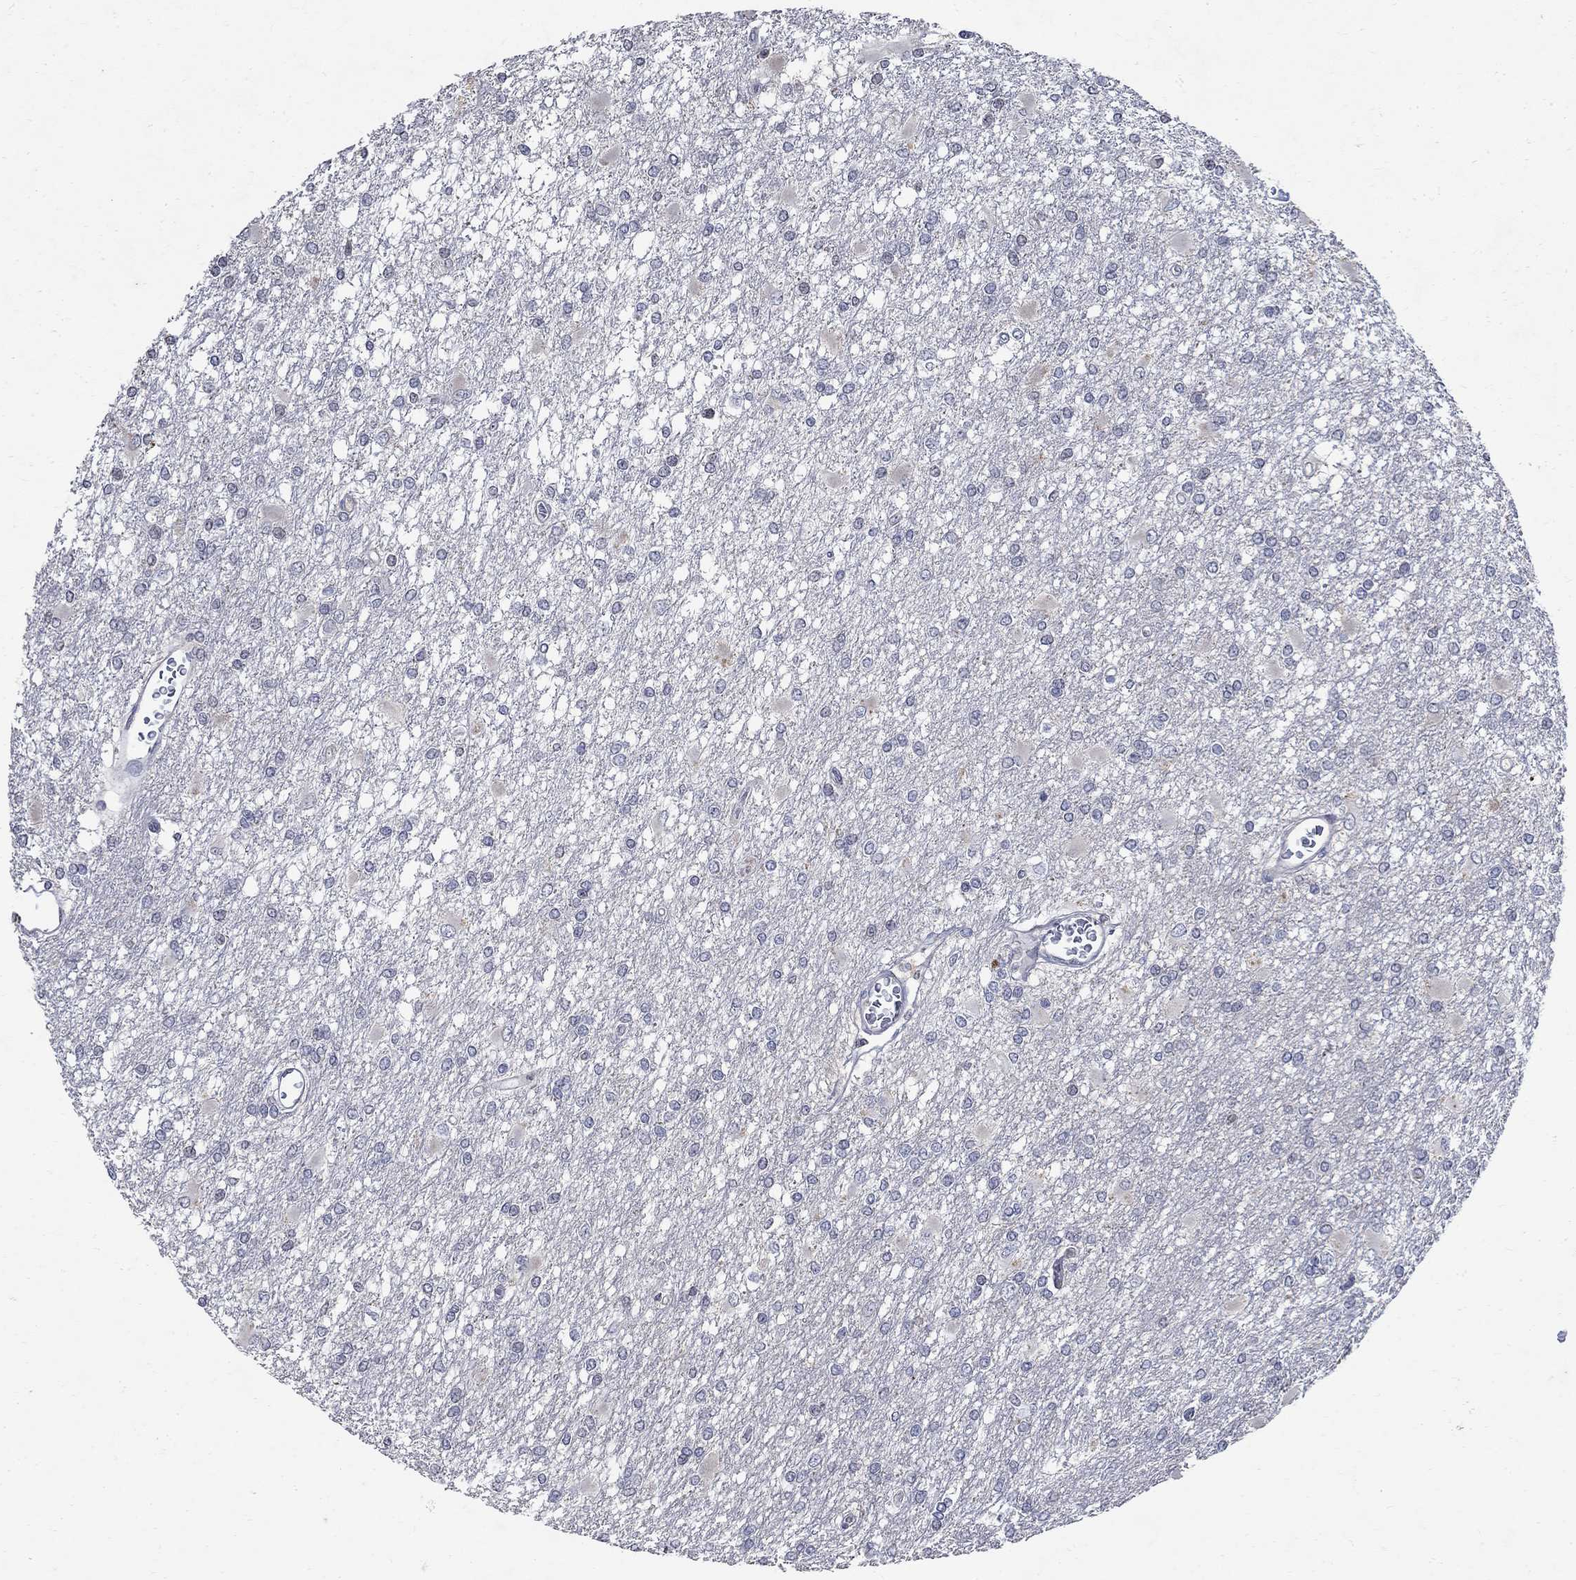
{"staining": {"intensity": "negative", "quantity": "none", "location": "none"}, "tissue": "glioma", "cell_type": "Tumor cells", "image_type": "cancer", "snomed": [{"axis": "morphology", "description": "Glioma, malignant, High grade"}, {"axis": "topography", "description": "Cerebral cortex"}], "caption": "Immunohistochemistry histopathology image of neoplastic tissue: human glioma stained with DAB (3,3'-diaminobenzidine) reveals no significant protein expression in tumor cells.", "gene": "TMEM169", "patient": {"sex": "male", "age": 79}}